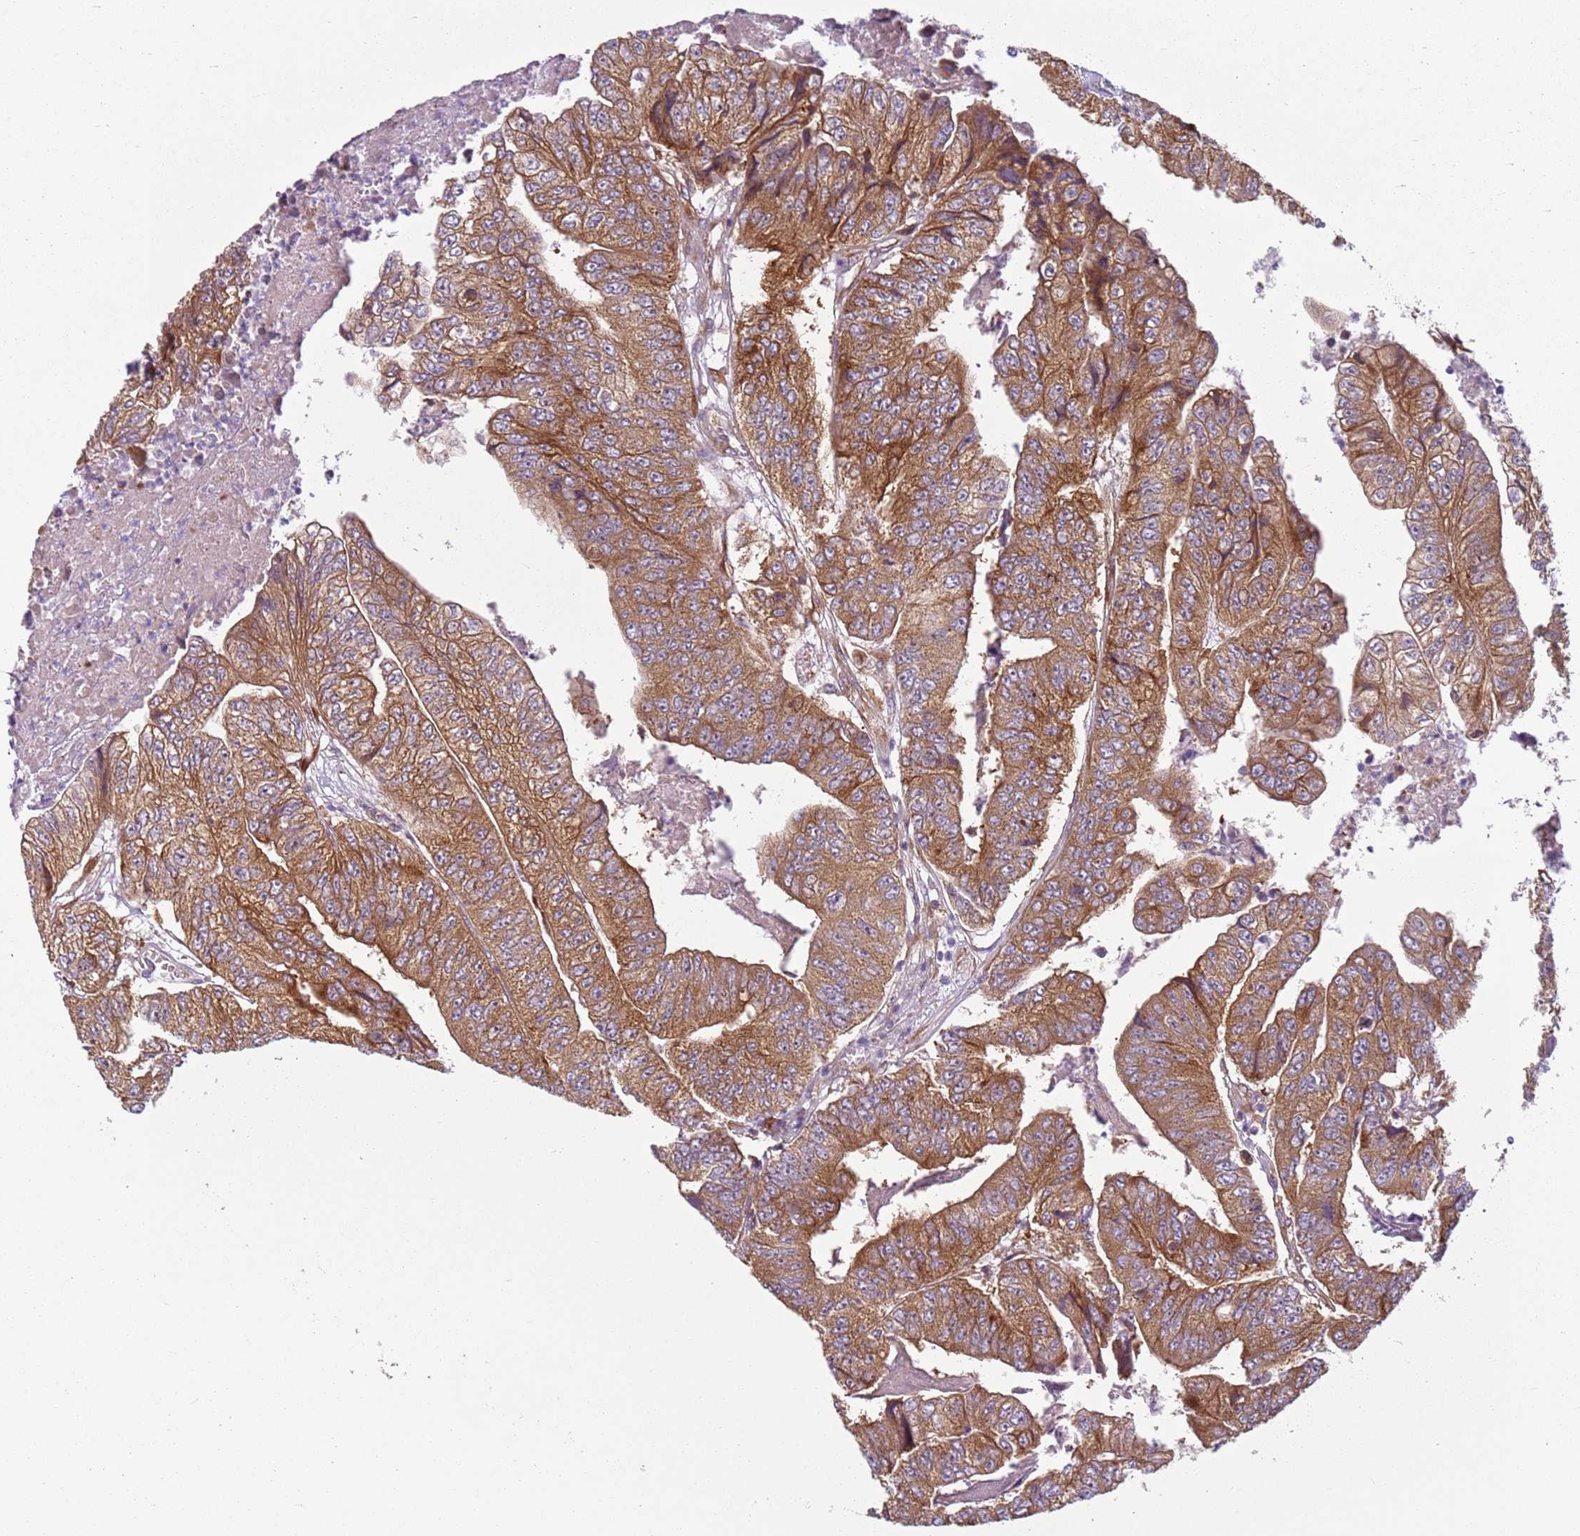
{"staining": {"intensity": "moderate", "quantity": ">75%", "location": "cytoplasmic/membranous"}, "tissue": "colorectal cancer", "cell_type": "Tumor cells", "image_type": "cancer", "snomed": [{"axis": "morphology", "description": "Adenocarcinoma, NOS"}, {"axis": "topography", "description": "Colon"}], "caption": "Human adenocarcinoma (colorectal) stained with a brown dye shows moderate cytoplasmic/membranous positive staining in approximately >75% of tumor cells.", "gene": "RPS28", "patient": {"sex": "female", "age": 67}}